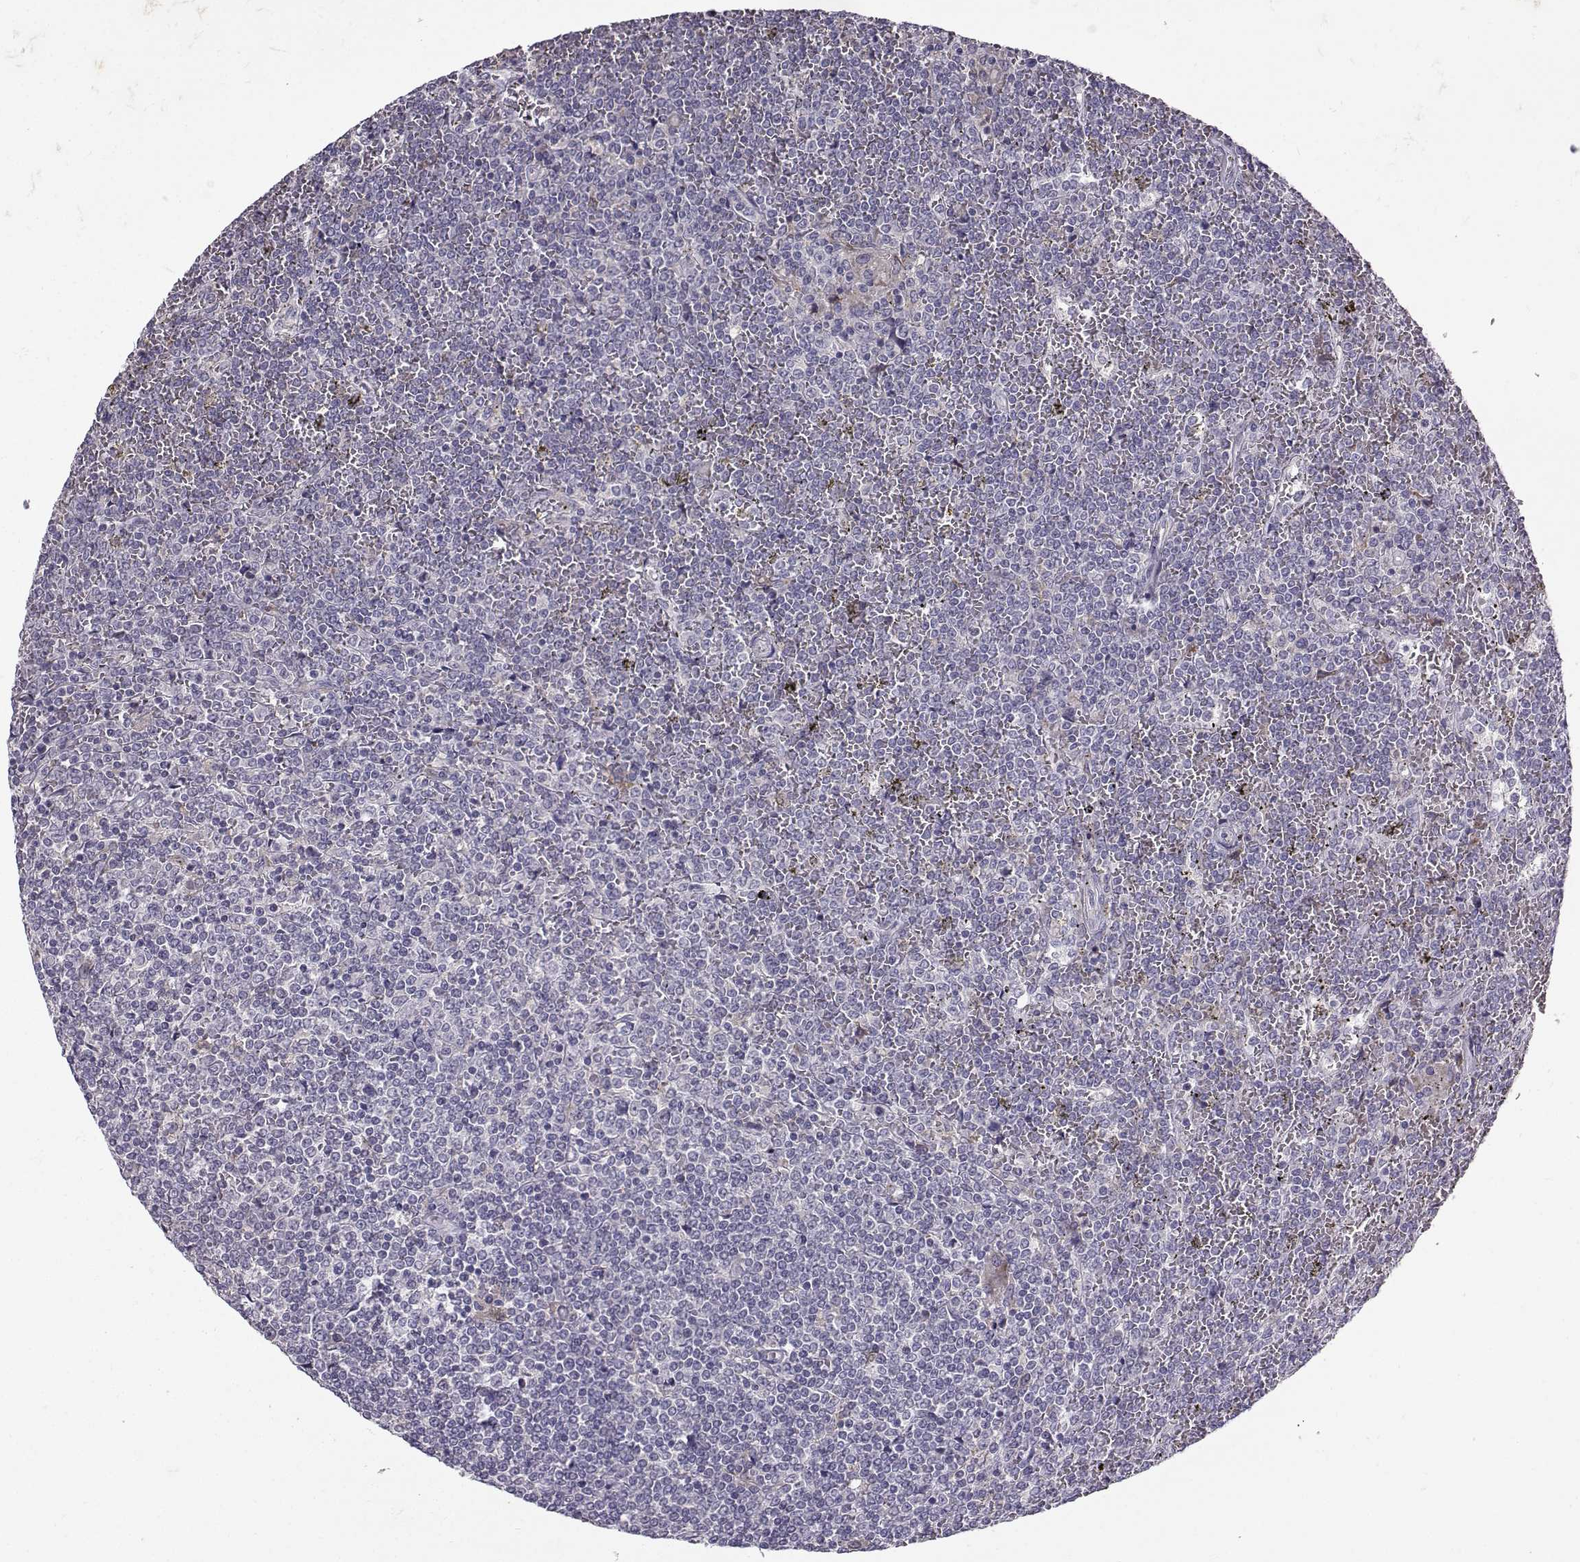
{"staining": {"intensity": "negative", "quantity": "none", "location": "none"}, "tissue": "lymphoma", "cell_type": "Tumor cells", "image_type": "cancer", "snomed": [{"axis": "morphology", "description": "Malignant lymphoma, non-Hodgkin's type, Low grade"}, {"axis": "topography", "description": "Spleen"}], "caption": "Lymphoma was stained to show a protein in brown. There is no significant positivity in tumor cells.", "gene": "FCAMR", "patient": {"sex": "female", "age": 19}}